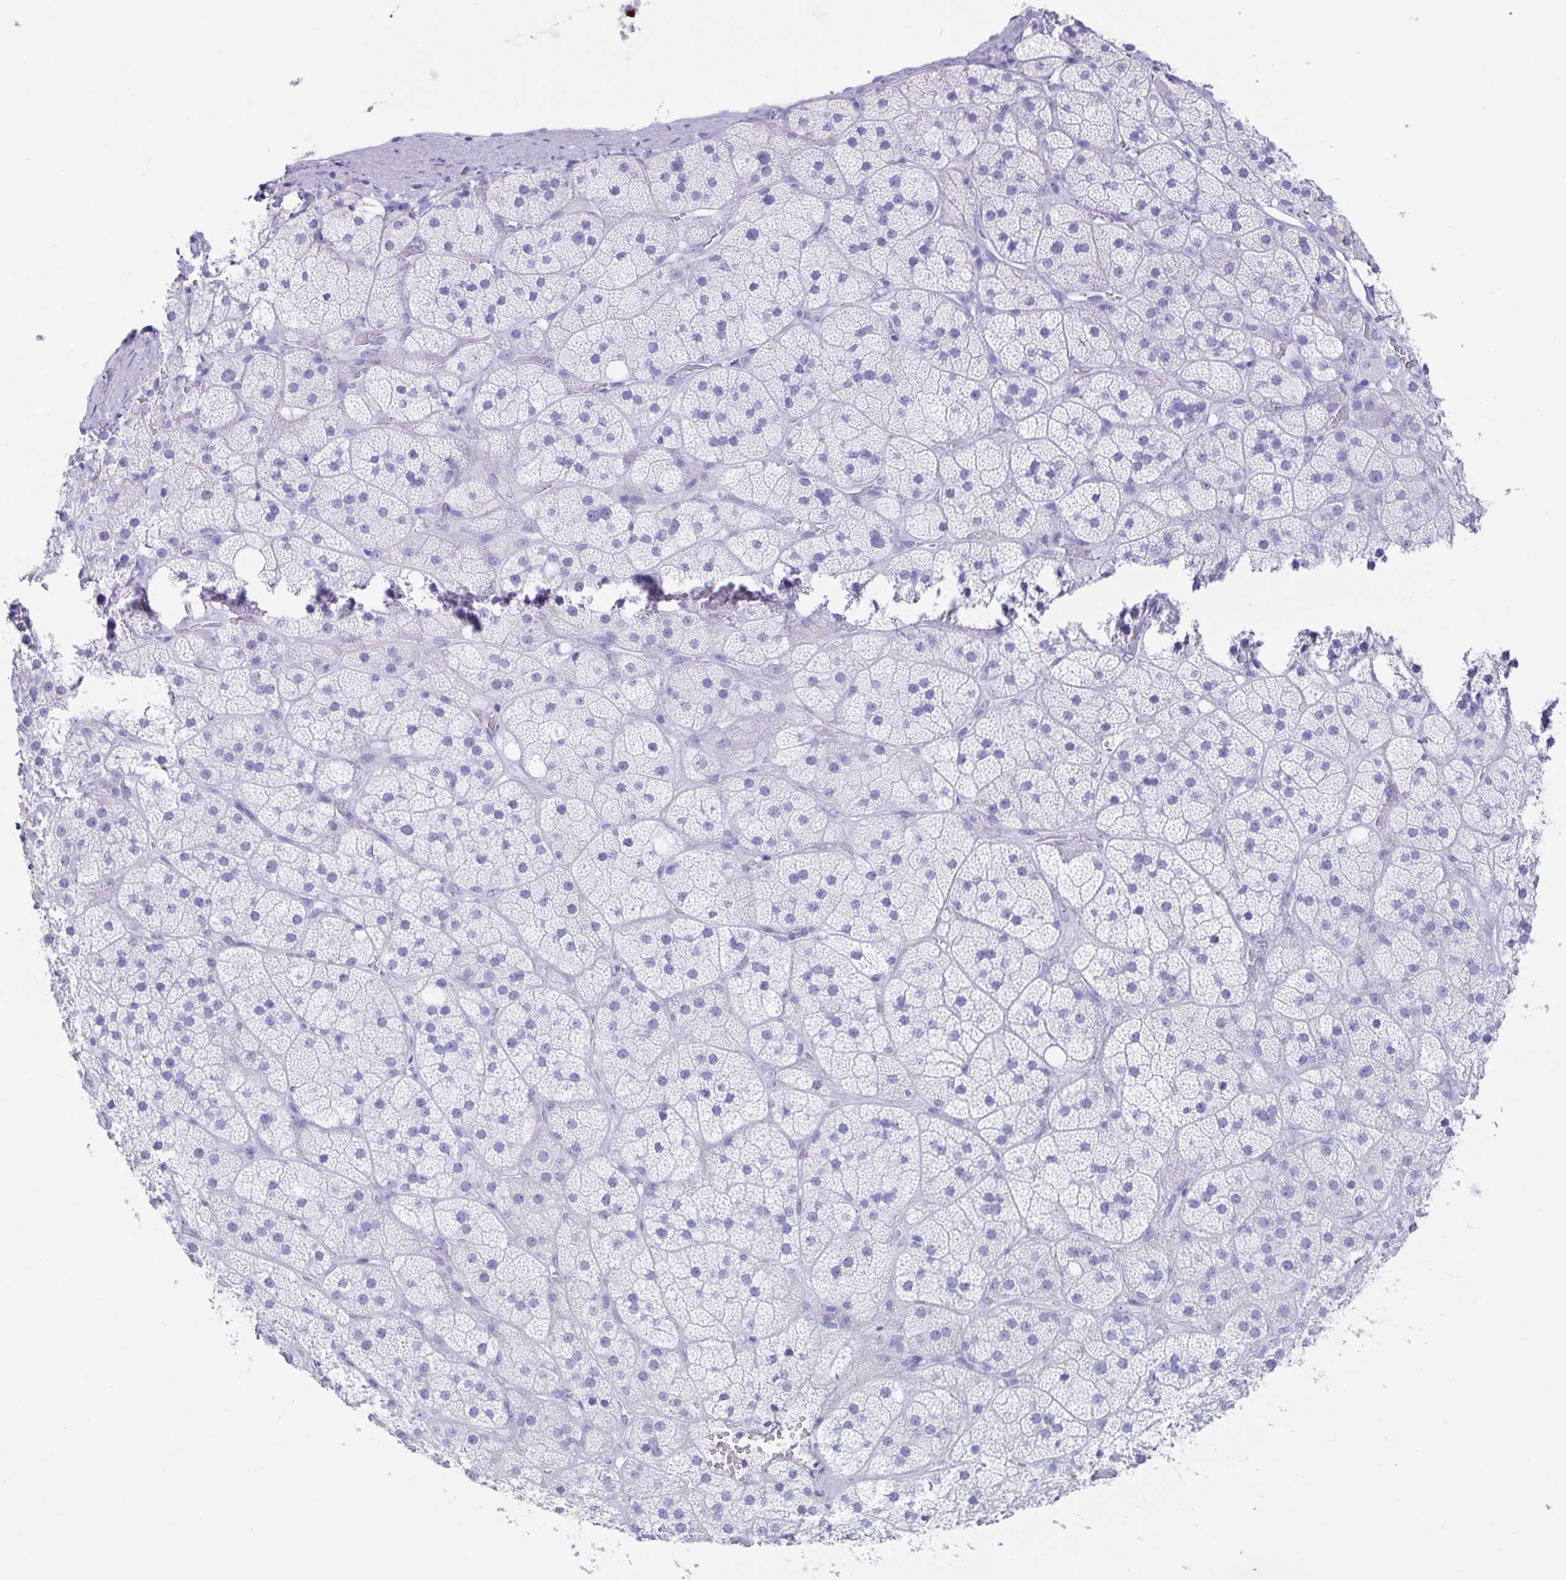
{"staining": {"intensity": "negative", "quantity": "none", "location": "none"}, "tissue": "adrenal gland", "cell_type": "Glandular cells", "image_type": "normal", "snomed": [{"axis": "morphology", "description": "Normal tissue, NOS"}, {"axis": "topography", "description": "Adrenal gland"}], "caption": "High power microscopy image of an IHC photomicrograph of normal adrenal gland, revealing no significant expression in glandular cells.", "gene": "AQP4", "patient": {"sex": "male", "age": 57}}